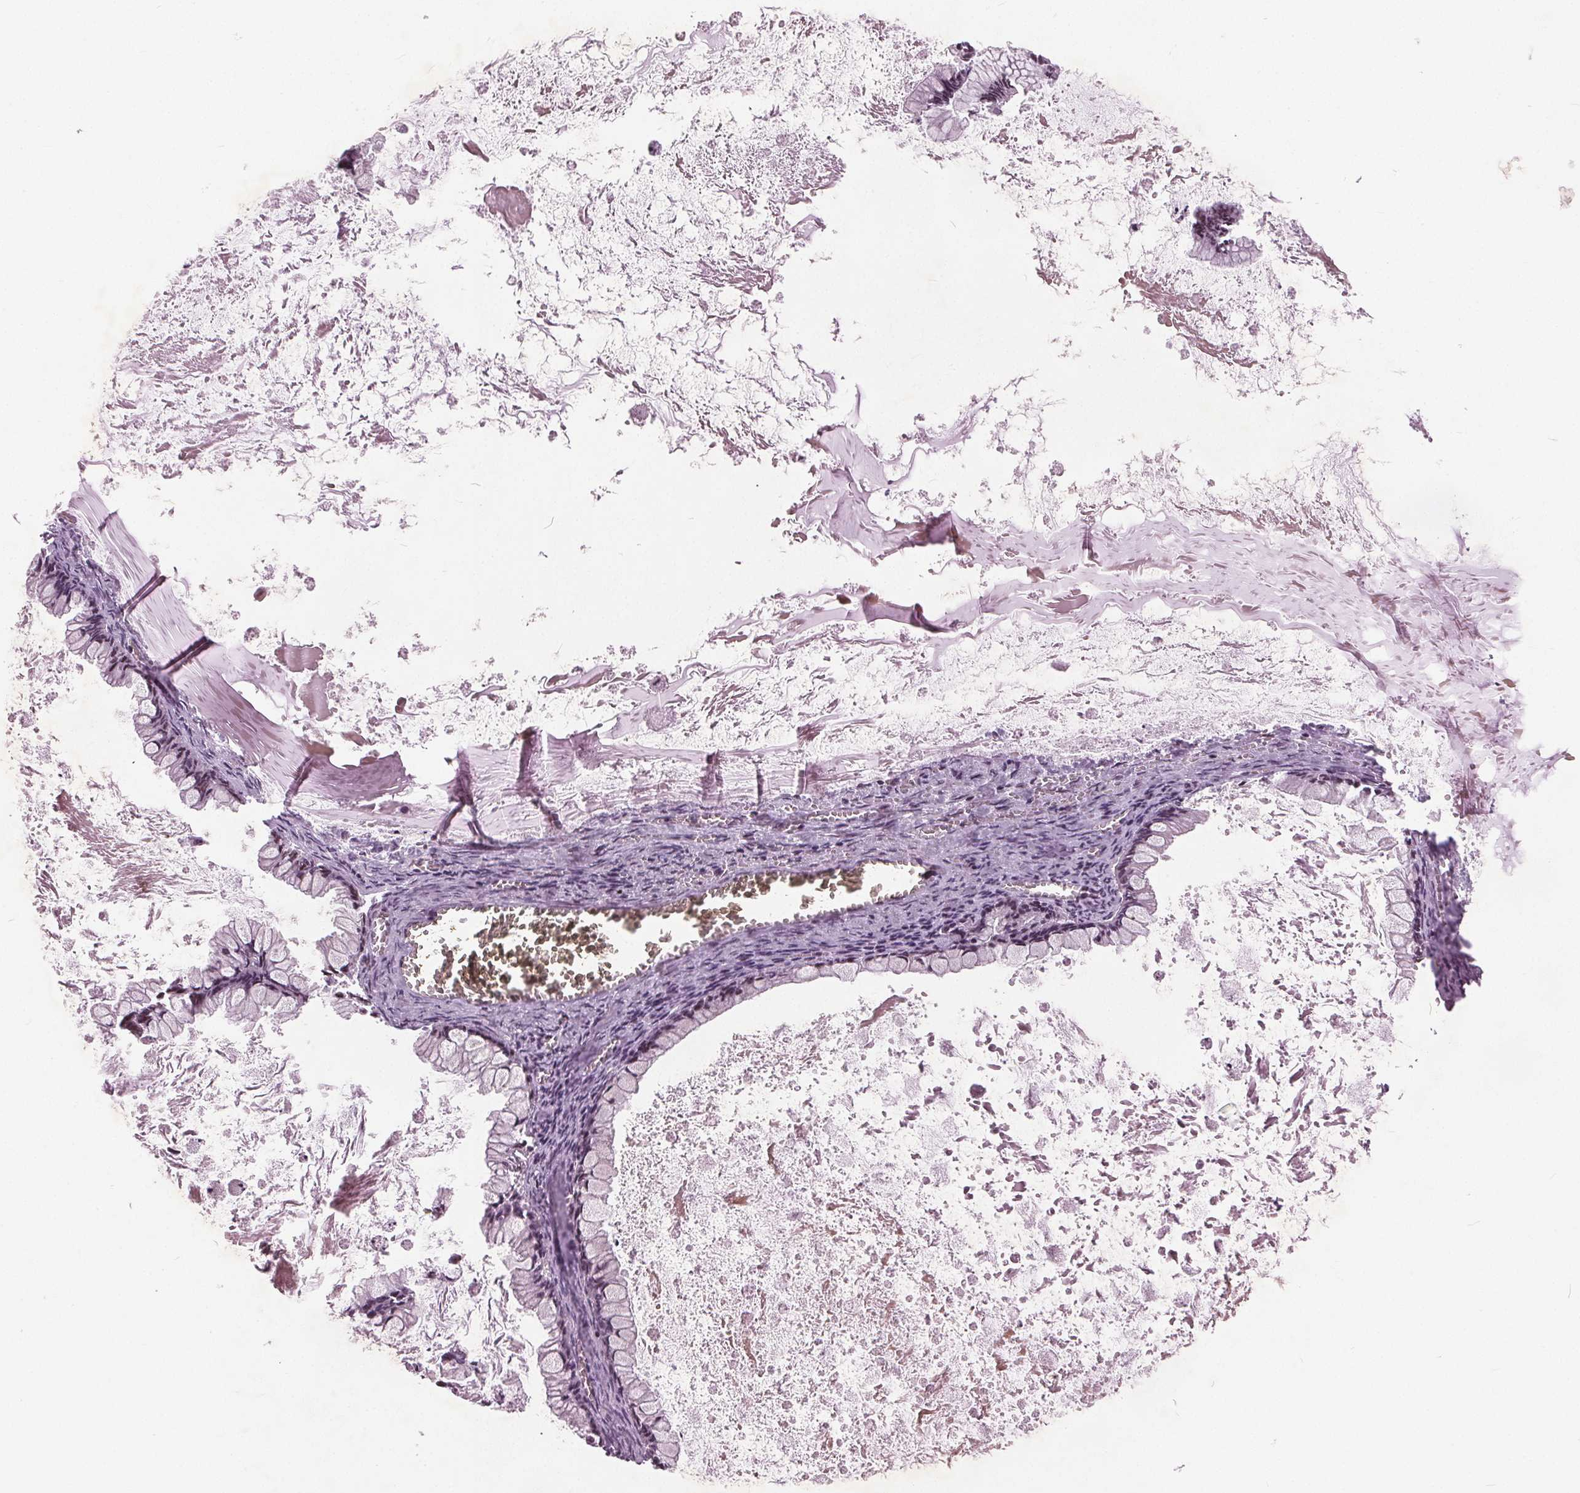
{"staining": {"intensity": "weak", "quantity": "25%-75%", "location": "nuclear"}, "tissue": "ovarian cancer", "cell_type": "Tumor cells", "image_type": "cancer", "snomed": [{"axis": "morphology", "description": "Cystadenocarcinoma, mucinous, NOS"}, {"axis": "topography", "description": "Ovary"}], "caption": "High-magnification brightfield microscopy of ovarian cancer (mucinous cystadenocarcinoma) stained with DAB (3,3'-diaminobenzidine) (brown) and counterstained with hematoxylin (blue). tumor cells exhibit weak nuclear expression is seen in approximately25%-75% of cells. The staining was performed using DAB, with brown indicating positive protein expression. Nuclei are stained blue with hematoxylin.", "gene": "TTC34", "patient": {"sex": "female", "age": 67}}